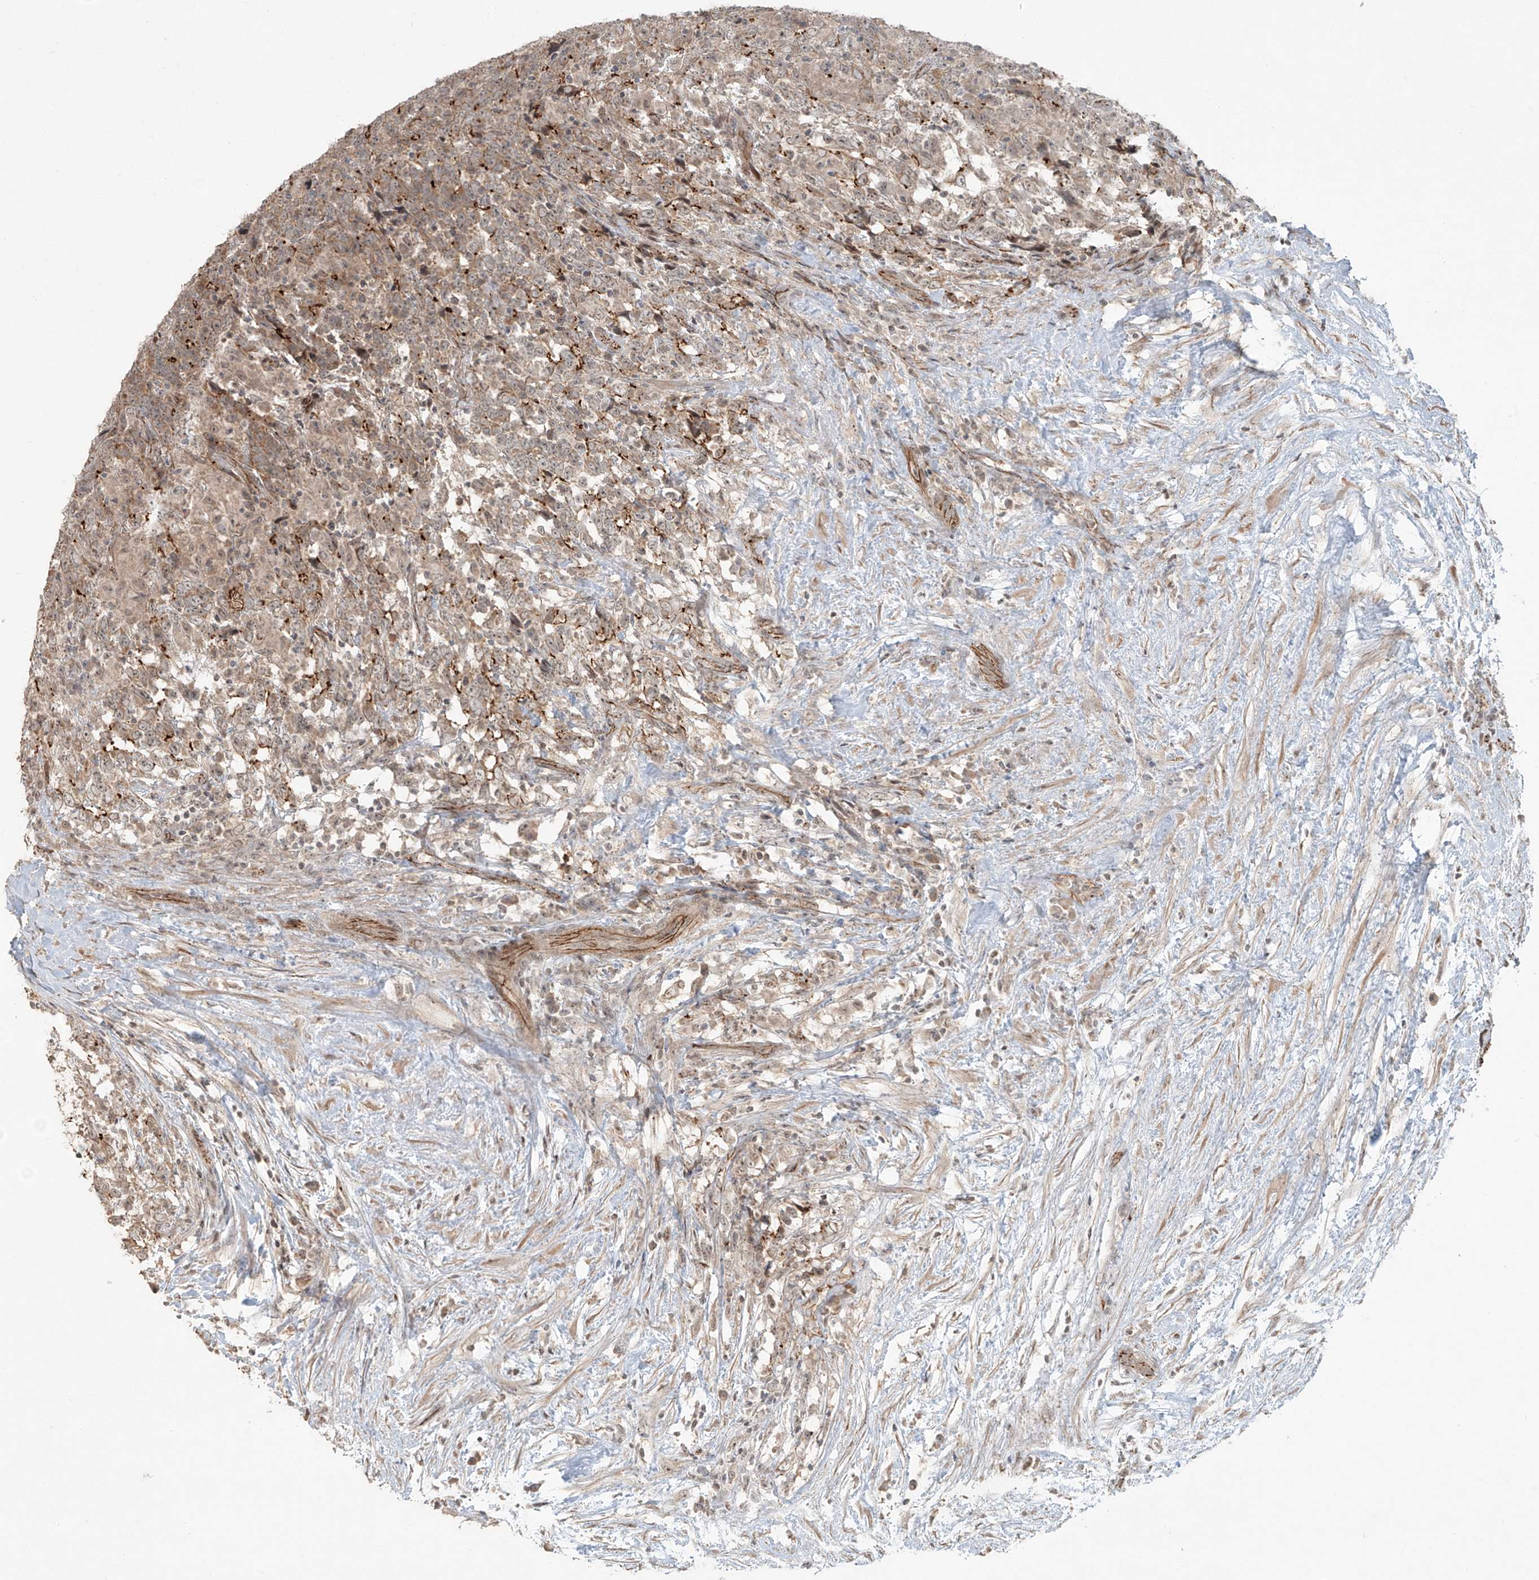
{"staining": {"intensity": "moderate", "quantity": ">75%", "location": "cytoplasmic/membranous"}, "tissue": "testis cancer", "cell_type": "Tumor cells", "image_type": "cancer", "snomed": [{"axis": "morphology", "description": "Carcinoma, Embryonal, NOS"}, {"axis": "topography", "description": "Testis"}], "caption": "Embryonal carcinoma (testis) stained for a protein (brown) reveals moderate cytoplasmic/membranous positive staining in approximately >75% of tumor cells.", "gene": "ZNF16", "patient": {"sex": "male", "age": 26}}